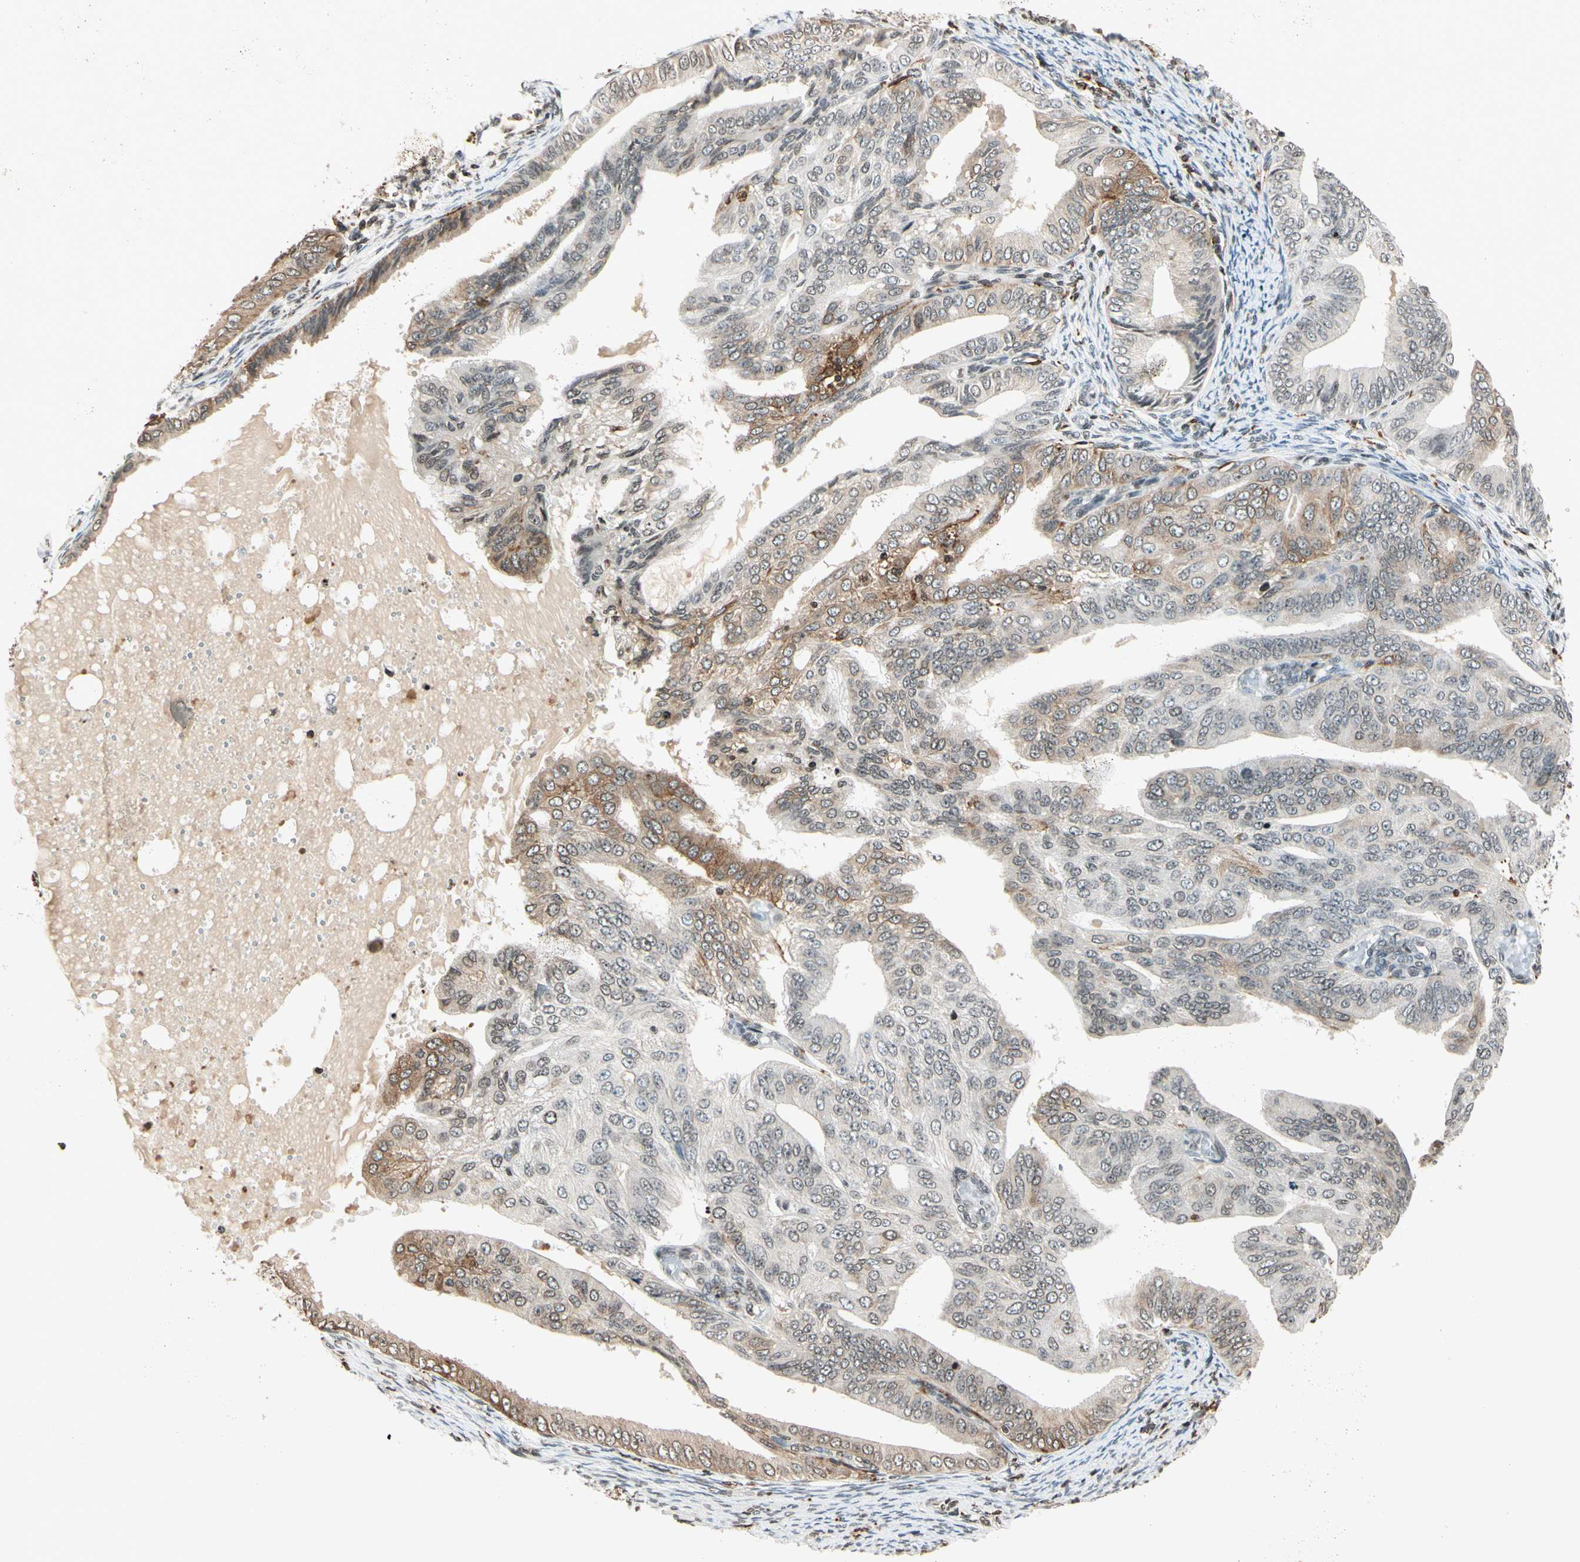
{"staining": {"intensity": "moderate", "quantity": "<25%", "location": "cytoplasmic/membranous"}, "tissue": "endometrial cancer", "cell_type": "Tumor cells", "image_type": "cancer", "snomed": [{"axis": "morphology", "description": "Adenocarcinoma, NOS"}, {"axis": "topography", "description": "Endometrium"}], "caption": "This micrograph demonstrates IHC staining of endometrial adenocarcinoma, with low moderate cytoplasmic/membranous expression in about <25% of tumor cells.", "gene": "FER", "patient": {"sex": "female", "age": 58}}